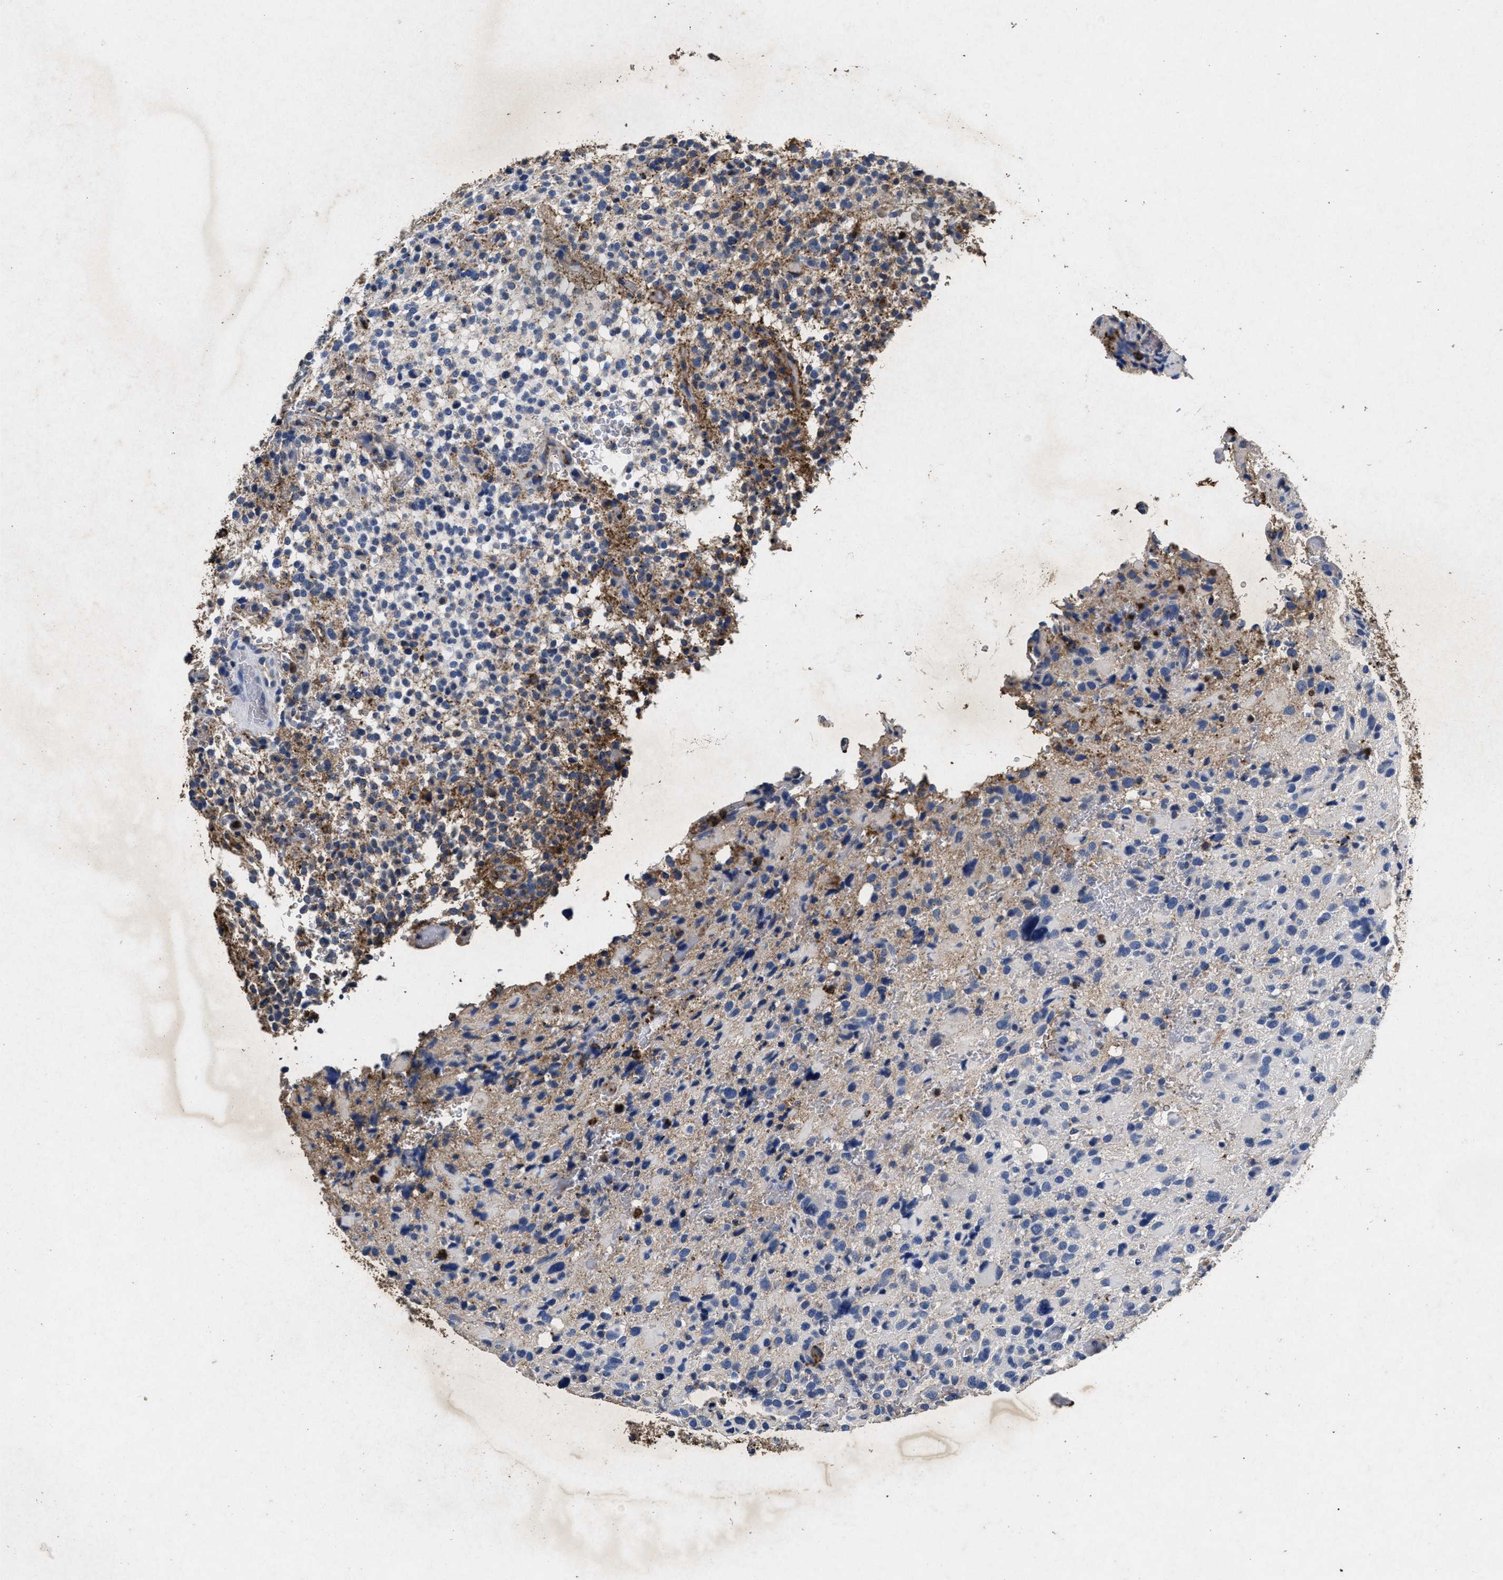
{"staining": {"intensity": "moderate", "quantity": "<25%", "location": "cytoplasmic/membranous"}, "tissue": "glioma", "cell_type": "Tumor cells", "image_type": "cancer", "snomed": [{"axis": "morphology", "description": "Glioma, malignant, High grade"}, {"axis": "topography", "description": "Brain"}], "caption": "Moderate cytoplasmic/membranous protein positivity is identified in about <25% of tumor cells in glioma.", "gene": "LTB4R2", "patient": {"sex": "male", "age": 48}}